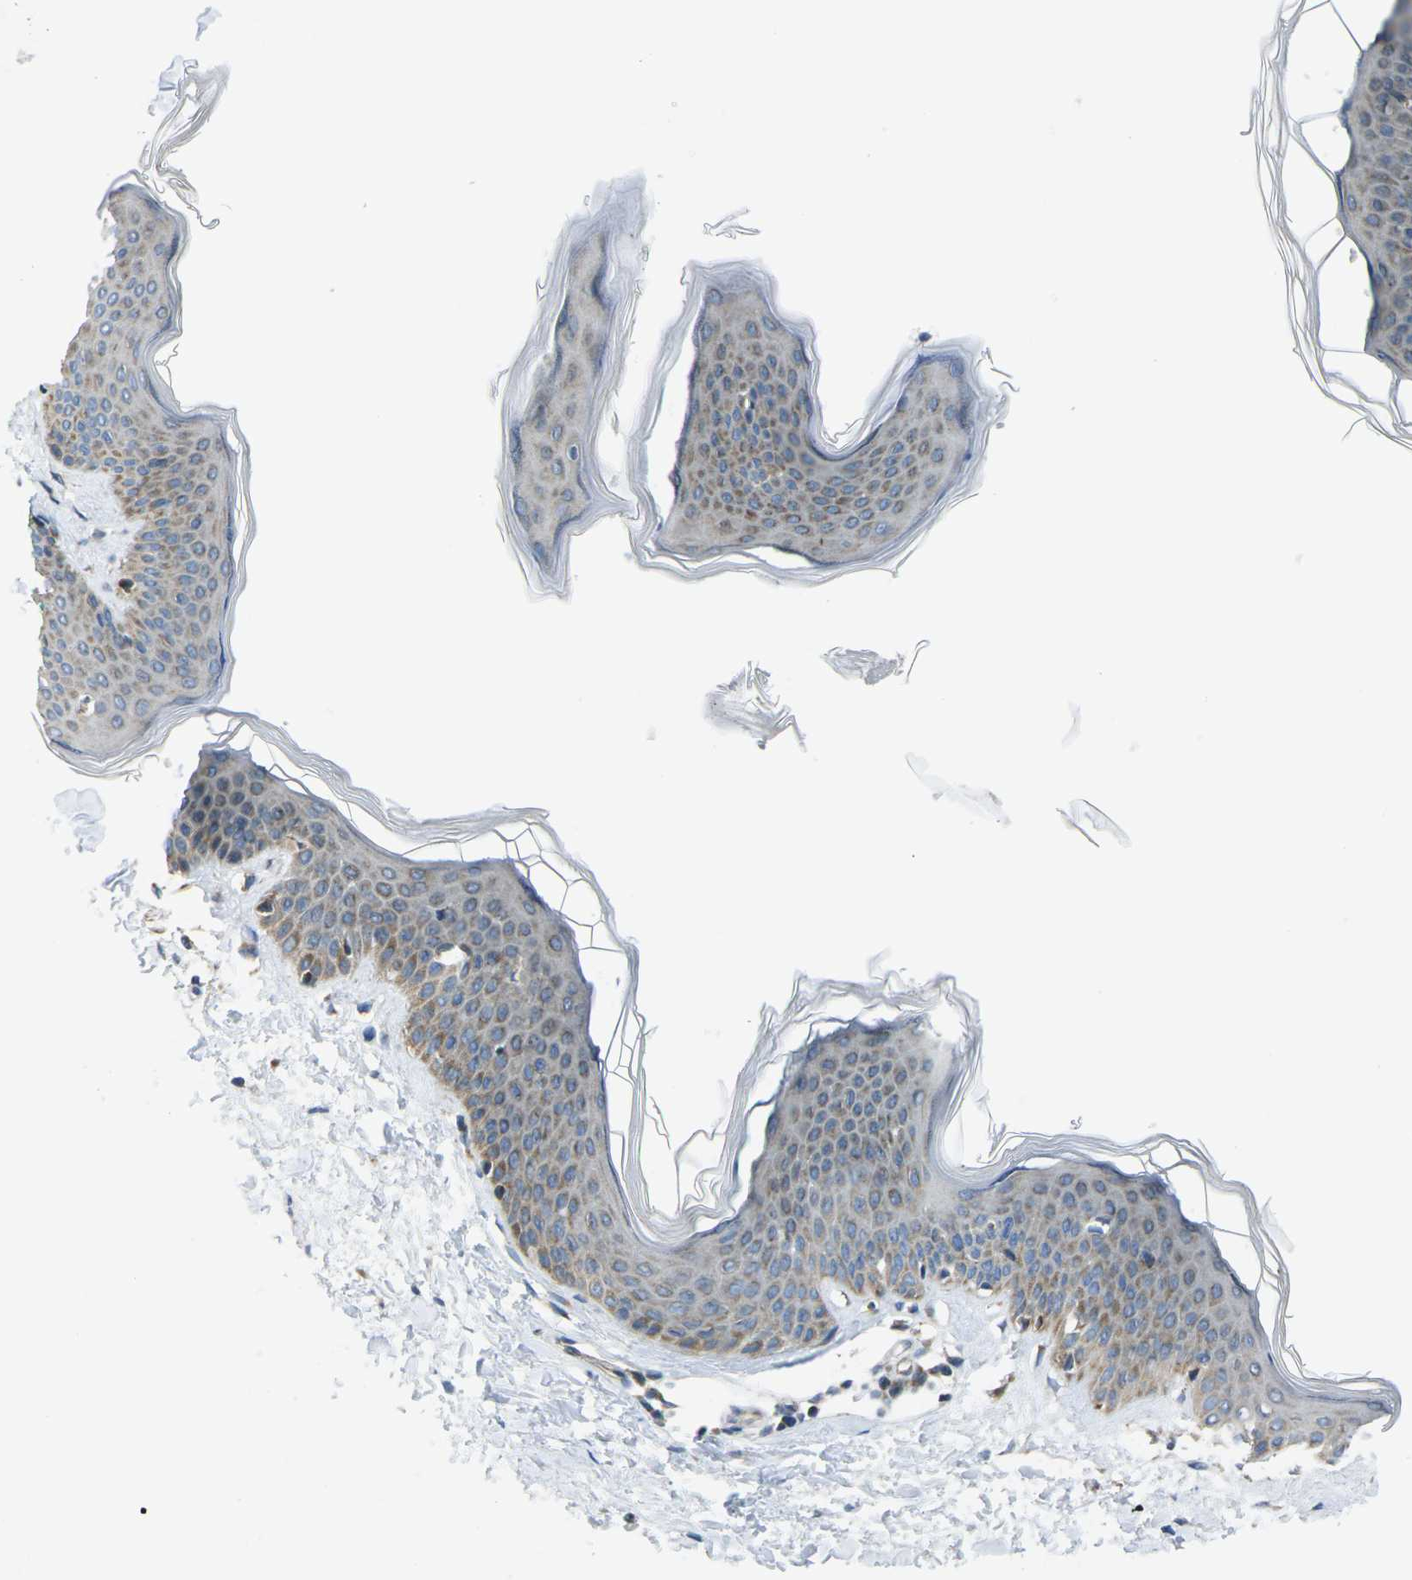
{"staining": {"intensity": "negative", "quantity": "none", "location": "none"}, "tissue": "skin", "cell_type": "Fibroblasts", "image_type": "normal", "snomed": [{"axis": "morphology", "description": "Normal tissue, NOS"}, {"axis": "topography", "description": "Skin"}], "caption": "The photomicrograph demonstrates no significant expression in fibroblasts of skin. Brightfield microscopy of immunohistochemistry stained with DAB (3,3'-diaminobenzidine) (brown) and hematoxylin (blue), captured at high magnification.", "gene": "TMEM120B", "patient": {"sex": "female", "age": 17}}